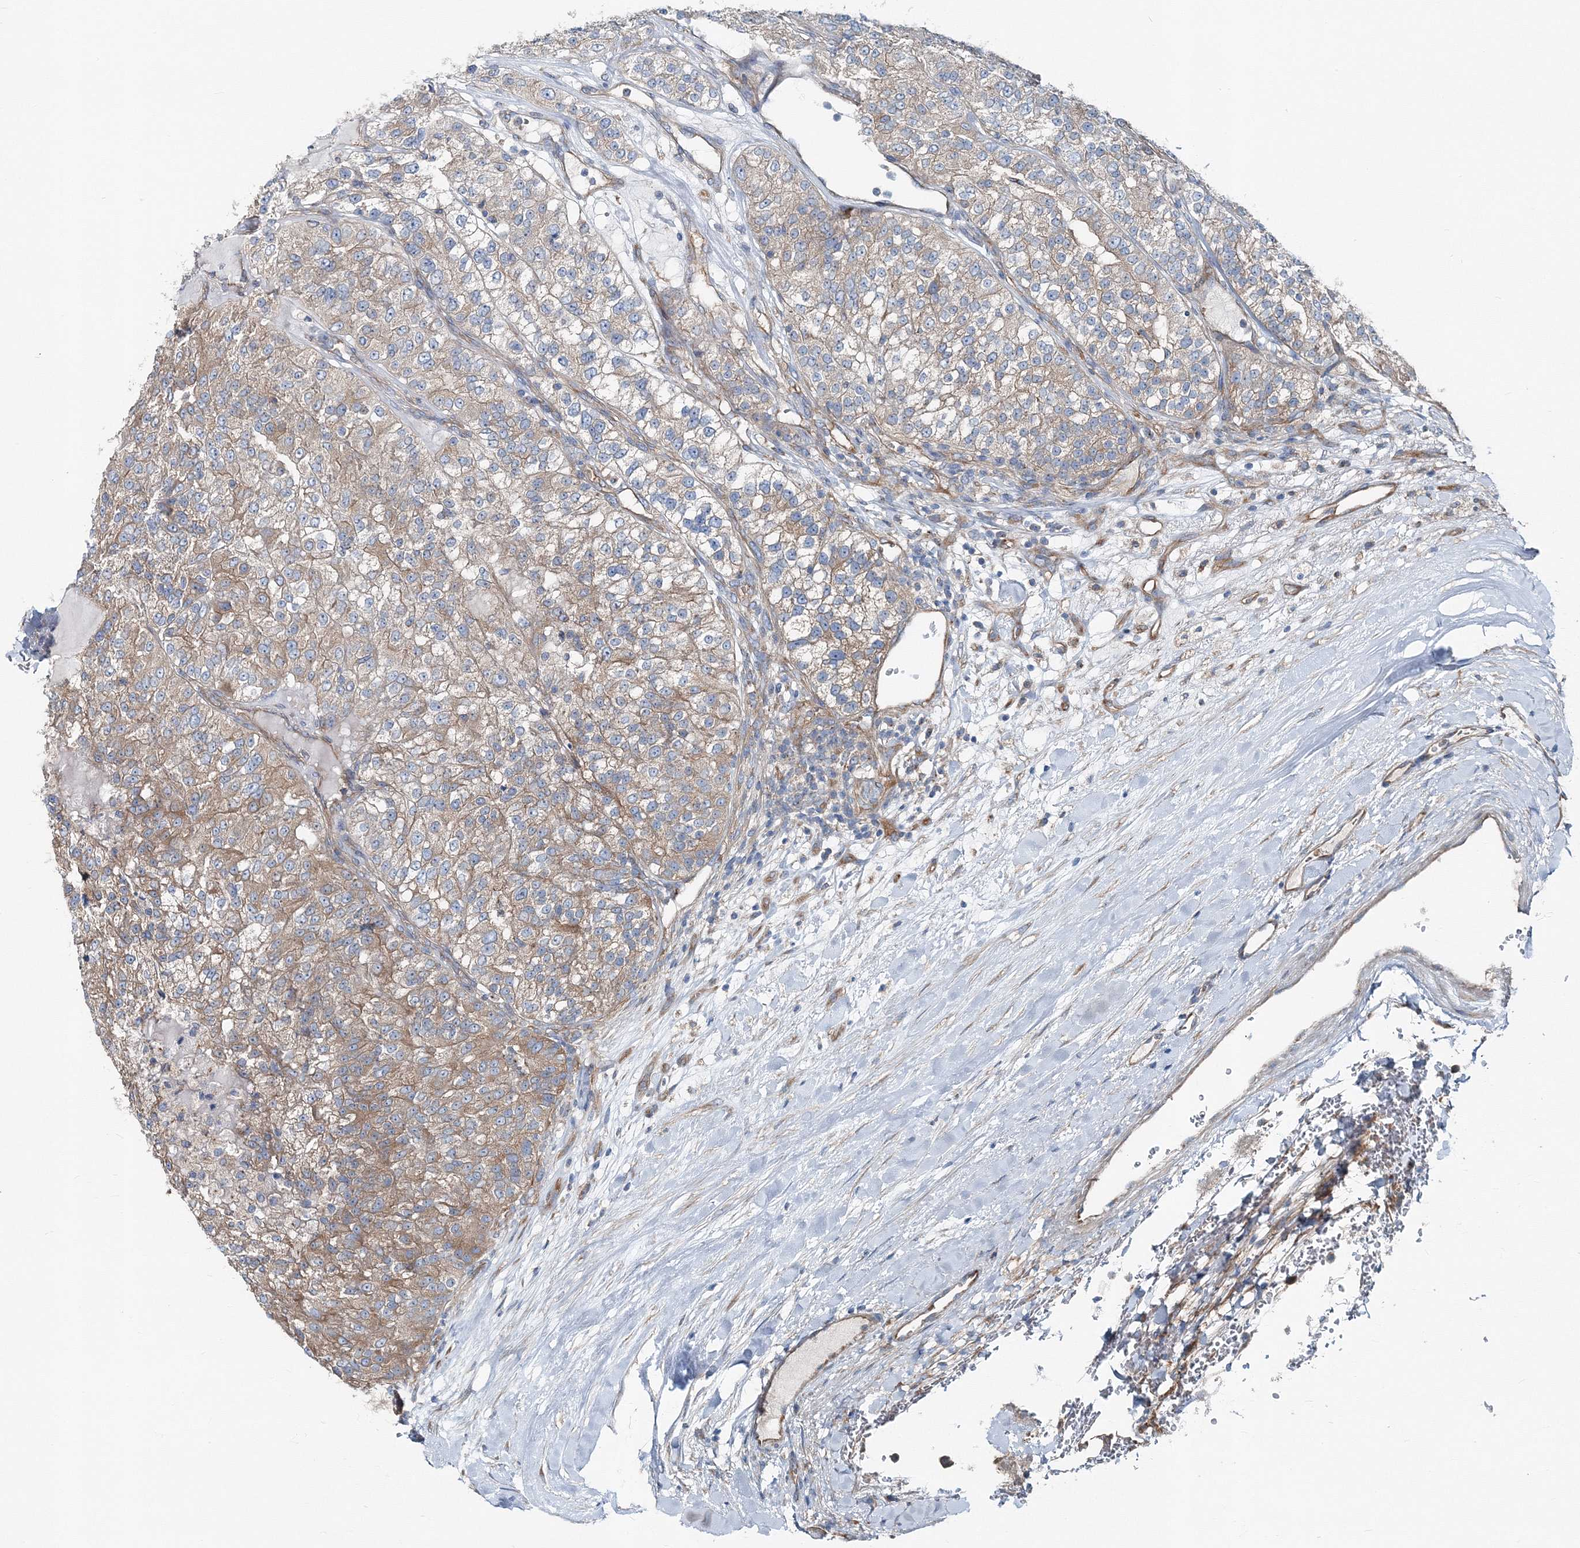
{"staining": {"intensity": "moderate", "quantity": ">75%", "location": "cytoplasmic/membranous"}, "tissue": "renal cancer", "cell_type": "Tumor cells", "image_type": "cancer", "snomed": [{"axis": "morphology", "description": "Adenocarcinoma, NOS"}, {"axis": "topography", "description": "Kidney"}], "caption": "This micrograph shows immunohistochemistry staining of renal cancer, with medium moderate cytoplasmic/membranous expression in approximately >75% of tumor cells.", "gene": "MPHOSPH9", "patient": {"sex": "female", "age": 63}}